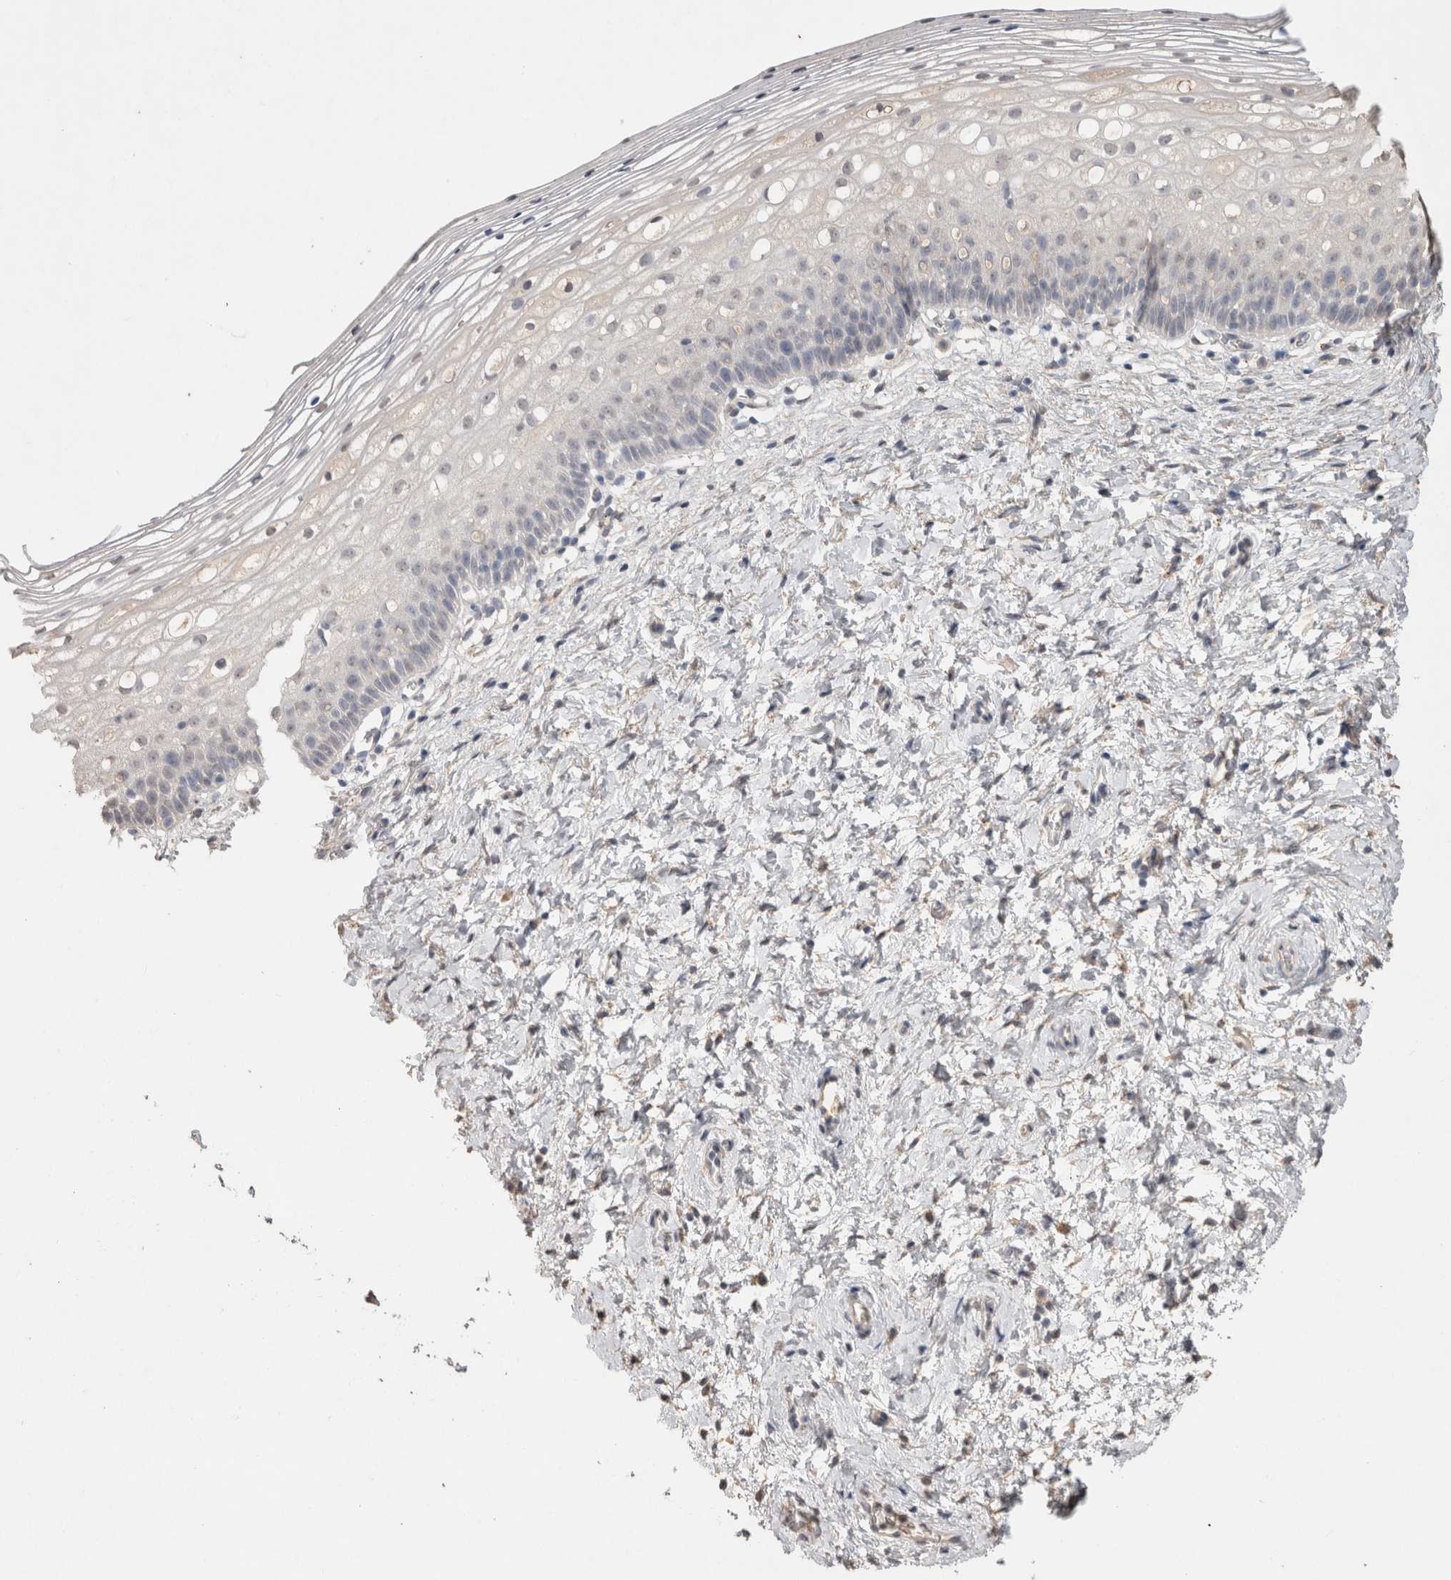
{"staining": {"intensity": "negative", "quantity": "none", "location": "none"}, "tissue": "cervix", "cell_type": "Squamous epithelial cells", "image_type": "normal", "snomed": [{"axis": "morphology", "description": "Normal tissue, NOS"}, {"axis": "topography", "description": "Cervix"}], "caption": "The histopathology image demonstrates no staining of squamous epithelial cells in normal cervix.", "gene": "NAALADL2", "patient": {"sex": "female", "age": 72}}